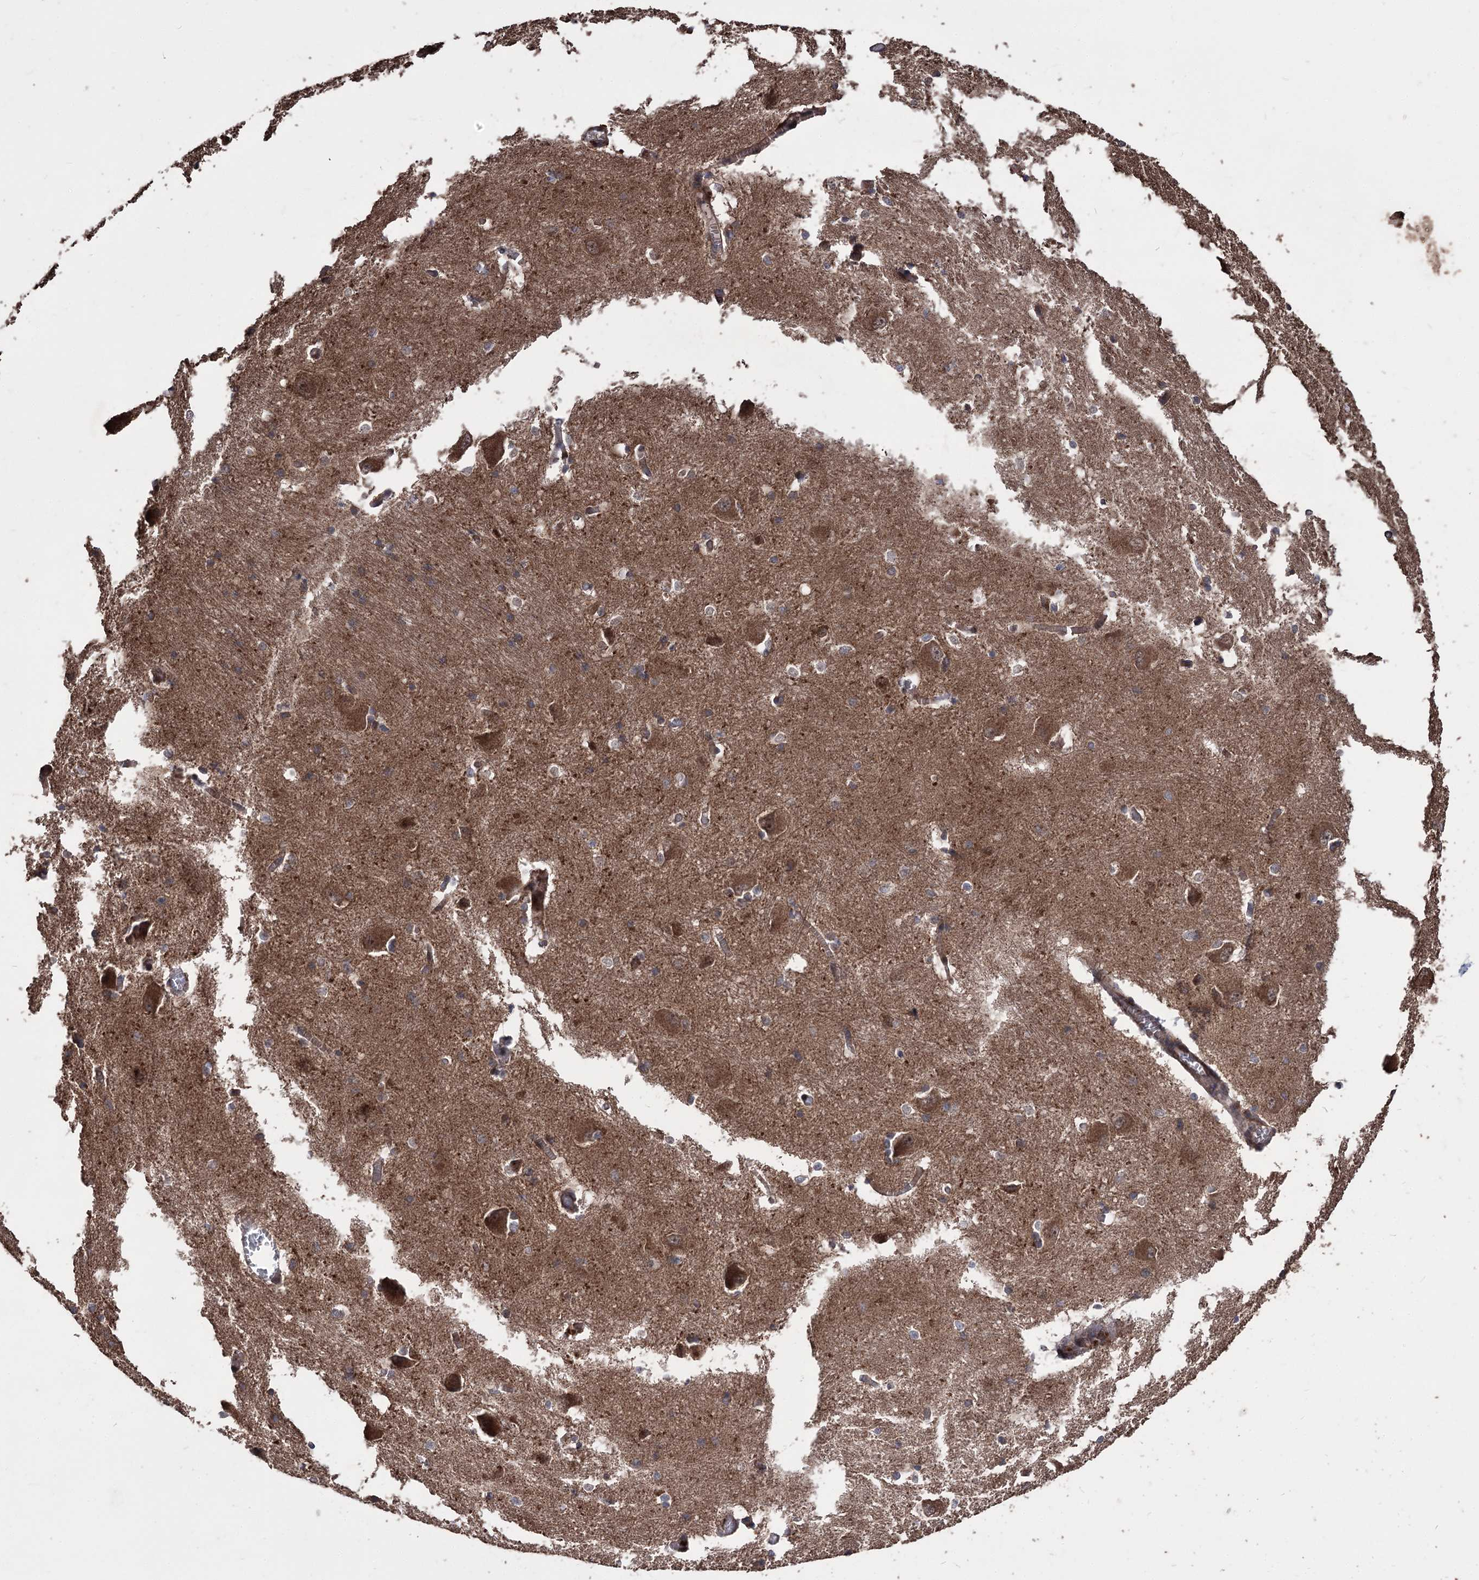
{"staining": {"intensity": "moderate", "quantity": "<25%", "location": "cytoplasmic/membranous"}, "tissue": "caudate", "cell_type": "Glial cells", "image_type": "normal", "snomed": [{"axis": "morphology", "description": "Normal tissue, NOS"}, {"axis": "topography", "description": "Lateral ventricle wall"}], "caption": "A histopathology image of human caudate stained for a protein demonstrates moderate cytoplasmic/membranous brown staining in glial cells. The protein is stained brown, and the nuclei are stained in blue (DAB (3,3'-diaminobenzidine) IHC with brightfield microscopy, high magnification).", "gene": "RASSF3", "patient": {"sex": "male", "age": 37}}